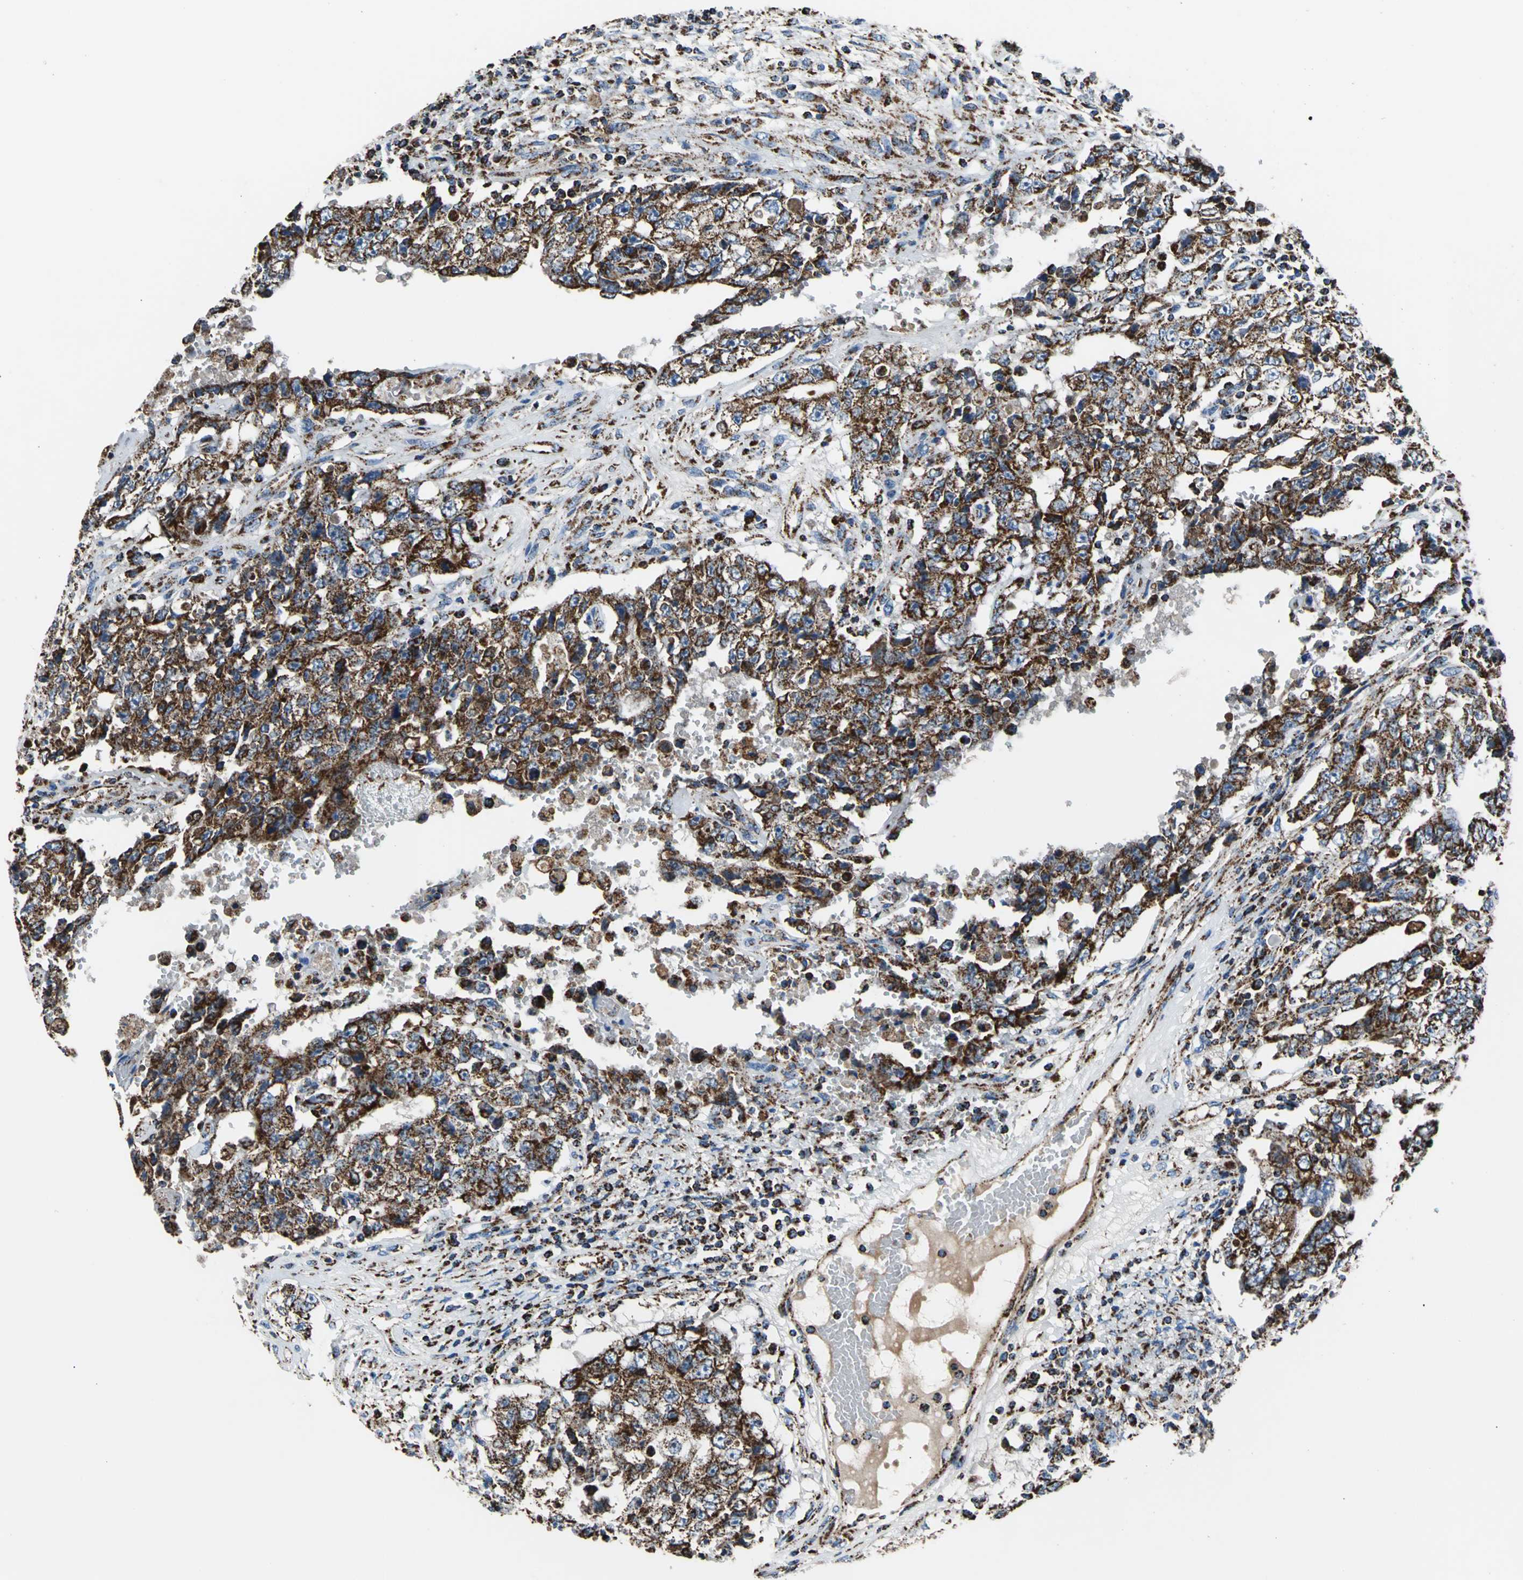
{"staining": {"intensity": "strong", "quantity": ">75%", "location": "cytoplasmic/membranous"}, "tissue": "testis cancer", "cell_type": "Tumor cells", "image_type": "cancer", "snomed": [{"axis": "morphology", "description": "Carcinoma, Embryonal, NOS"}, {"axis": "topography", "description": "Testis"}], "caption": "Testis cancer stained with a protein marker reveals strong staining in tumor cells.", "gene": "ECH1", "patient": {"sex": "male", "age": 26}}